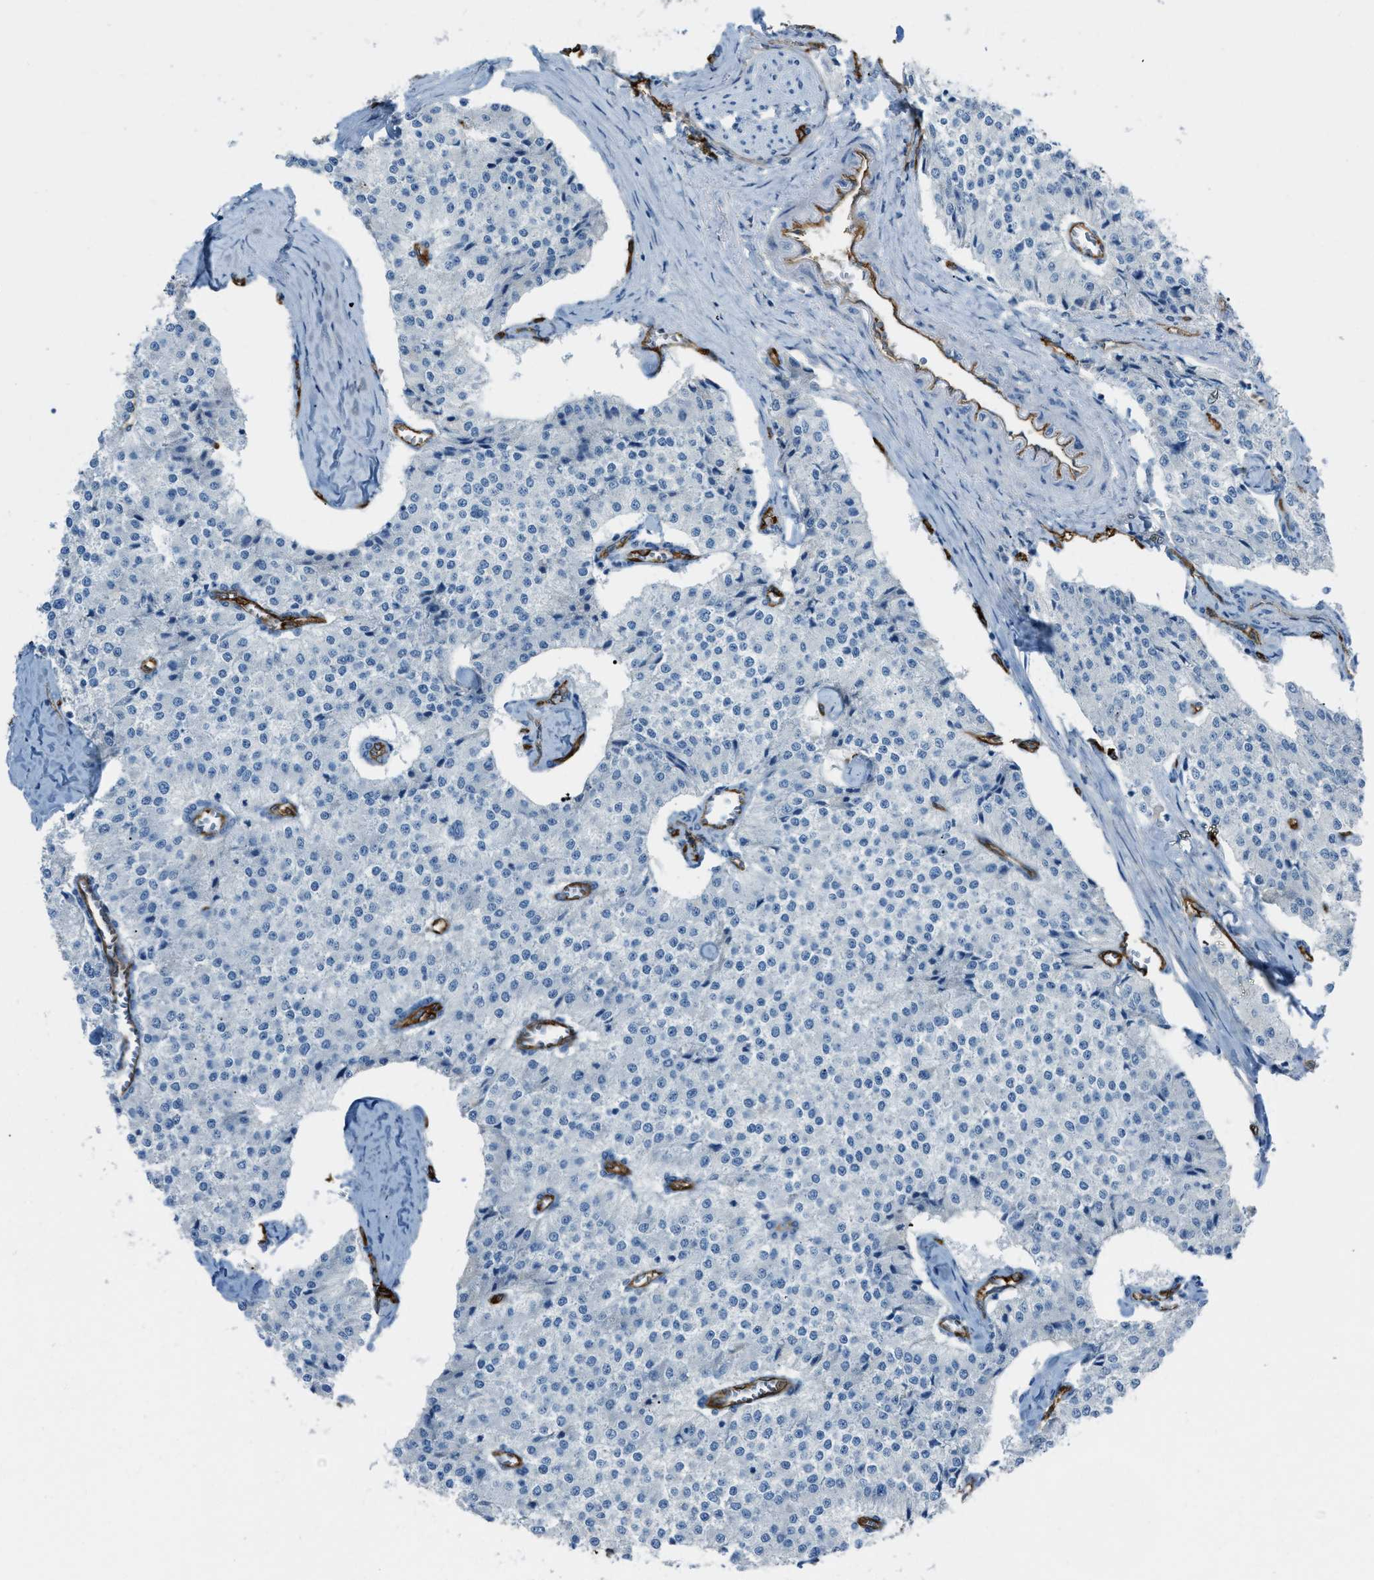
{"staining": {"intensity": "negative", "quantity": "none", "location": "none"}, "tissue": "carcinoid", "cell_type": "Tumor cells", "image_type": "cancer", "snomed": [{"axis": "morphology", "description": "Carcinoid, malignant, NOS"}, {"axis": "topography", "description": "Colon"}], "caption": "This is an immunohistochemistry (IHC) micrograph of human malignant carcinoid. There is no staining in tumor cells.", "gene": "SLC22A15", "patient": {"sex": "female", "age": 52}}